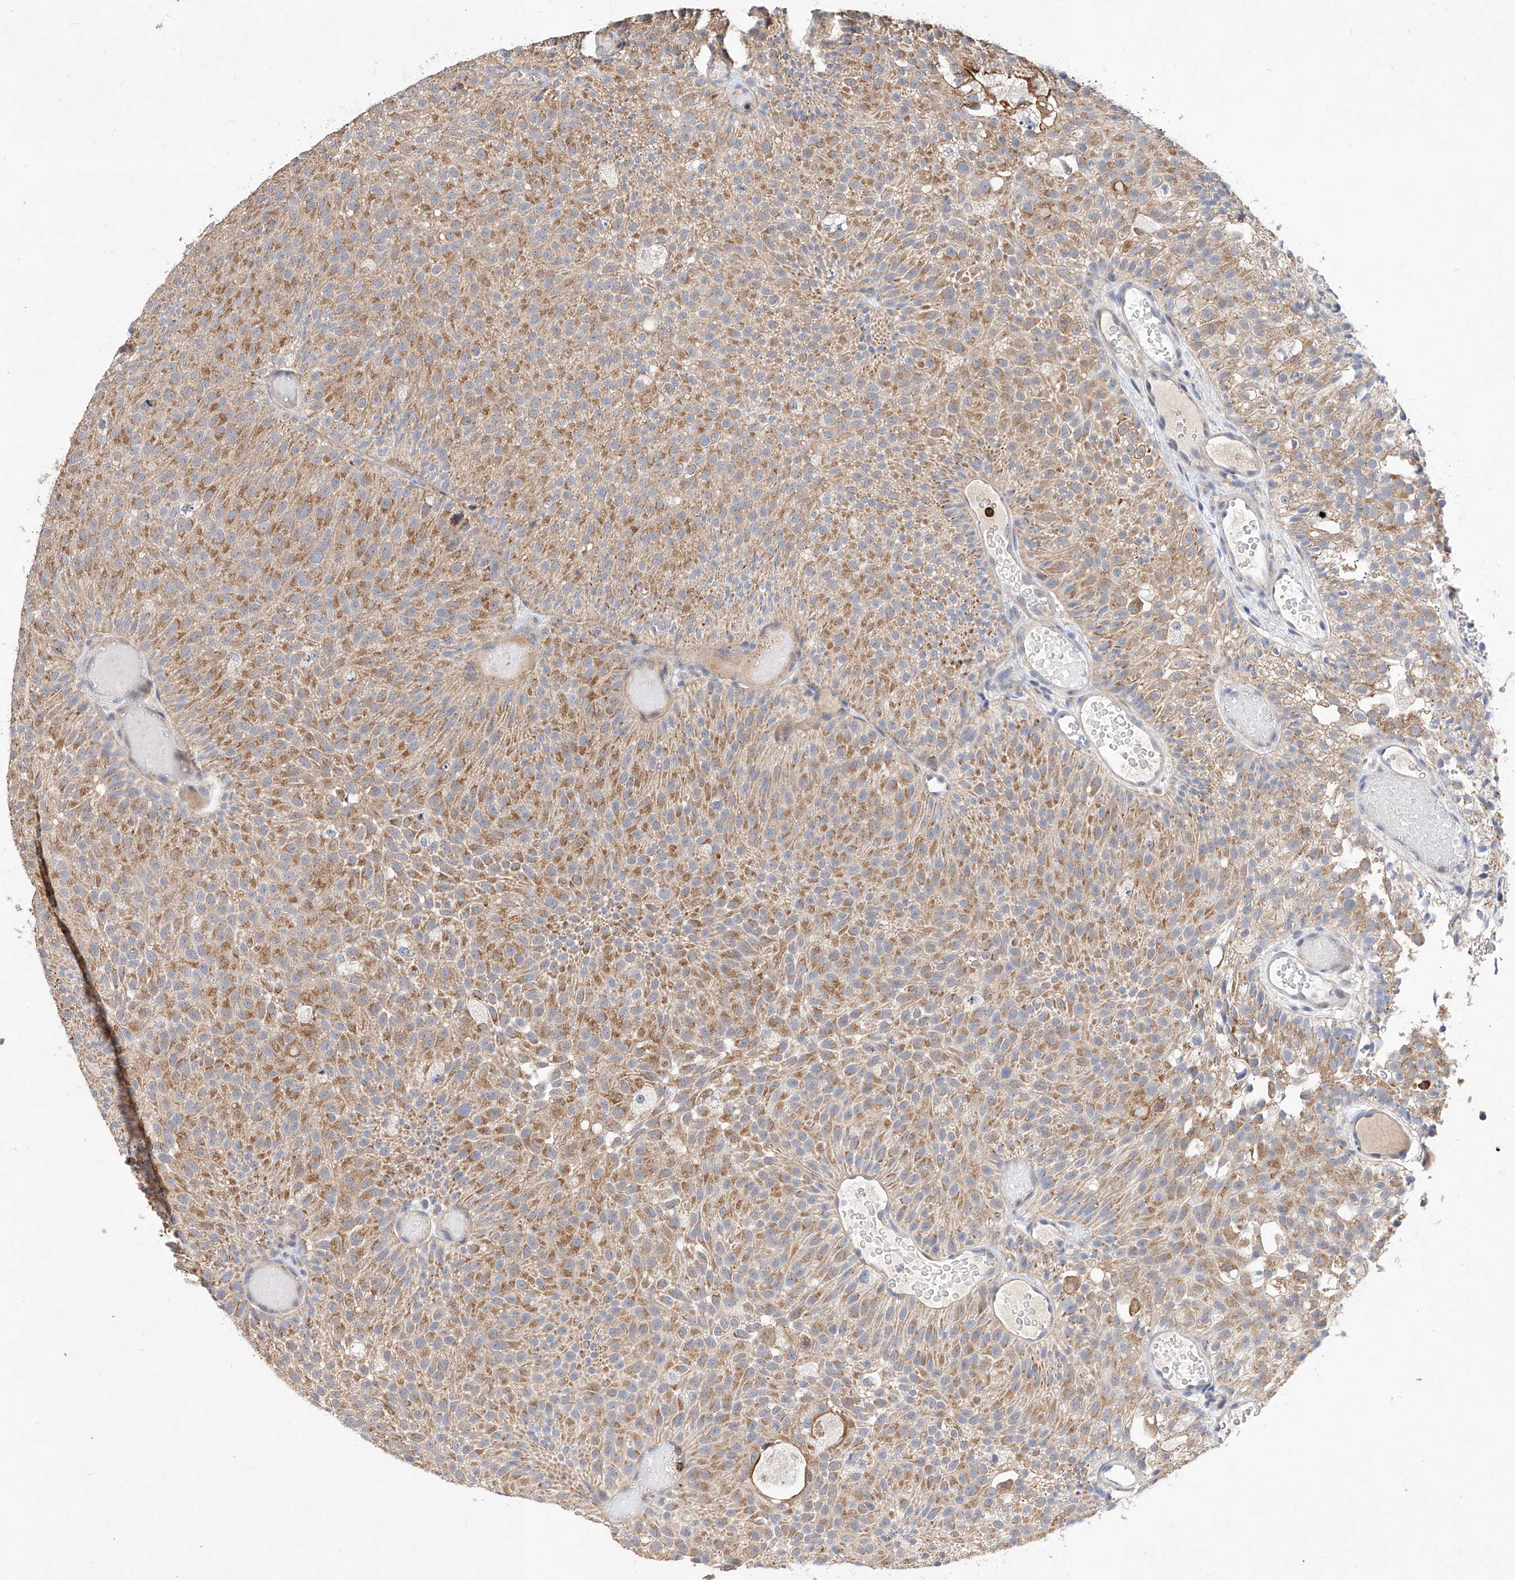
{"staining": {"intensity": "moderate", "quantity": ">75%", "location": "cytoplasmic/membranous"}, "tissue": "urothelial cancer", "cell_type": "Tumor cells", "image_type": "cancer", "snomed": [{"axis": "morphology", "description": "Urothelial carcinoma, Low grade"}, {"axis": "topography", "description": "Urinary bladder"}], "caption": "Human urothelial cancer stained with a protein marker reveals moderate staining in tumor cells.", "gene": "MFSD4B", "patient": {"sex": "male", "age": 78}}